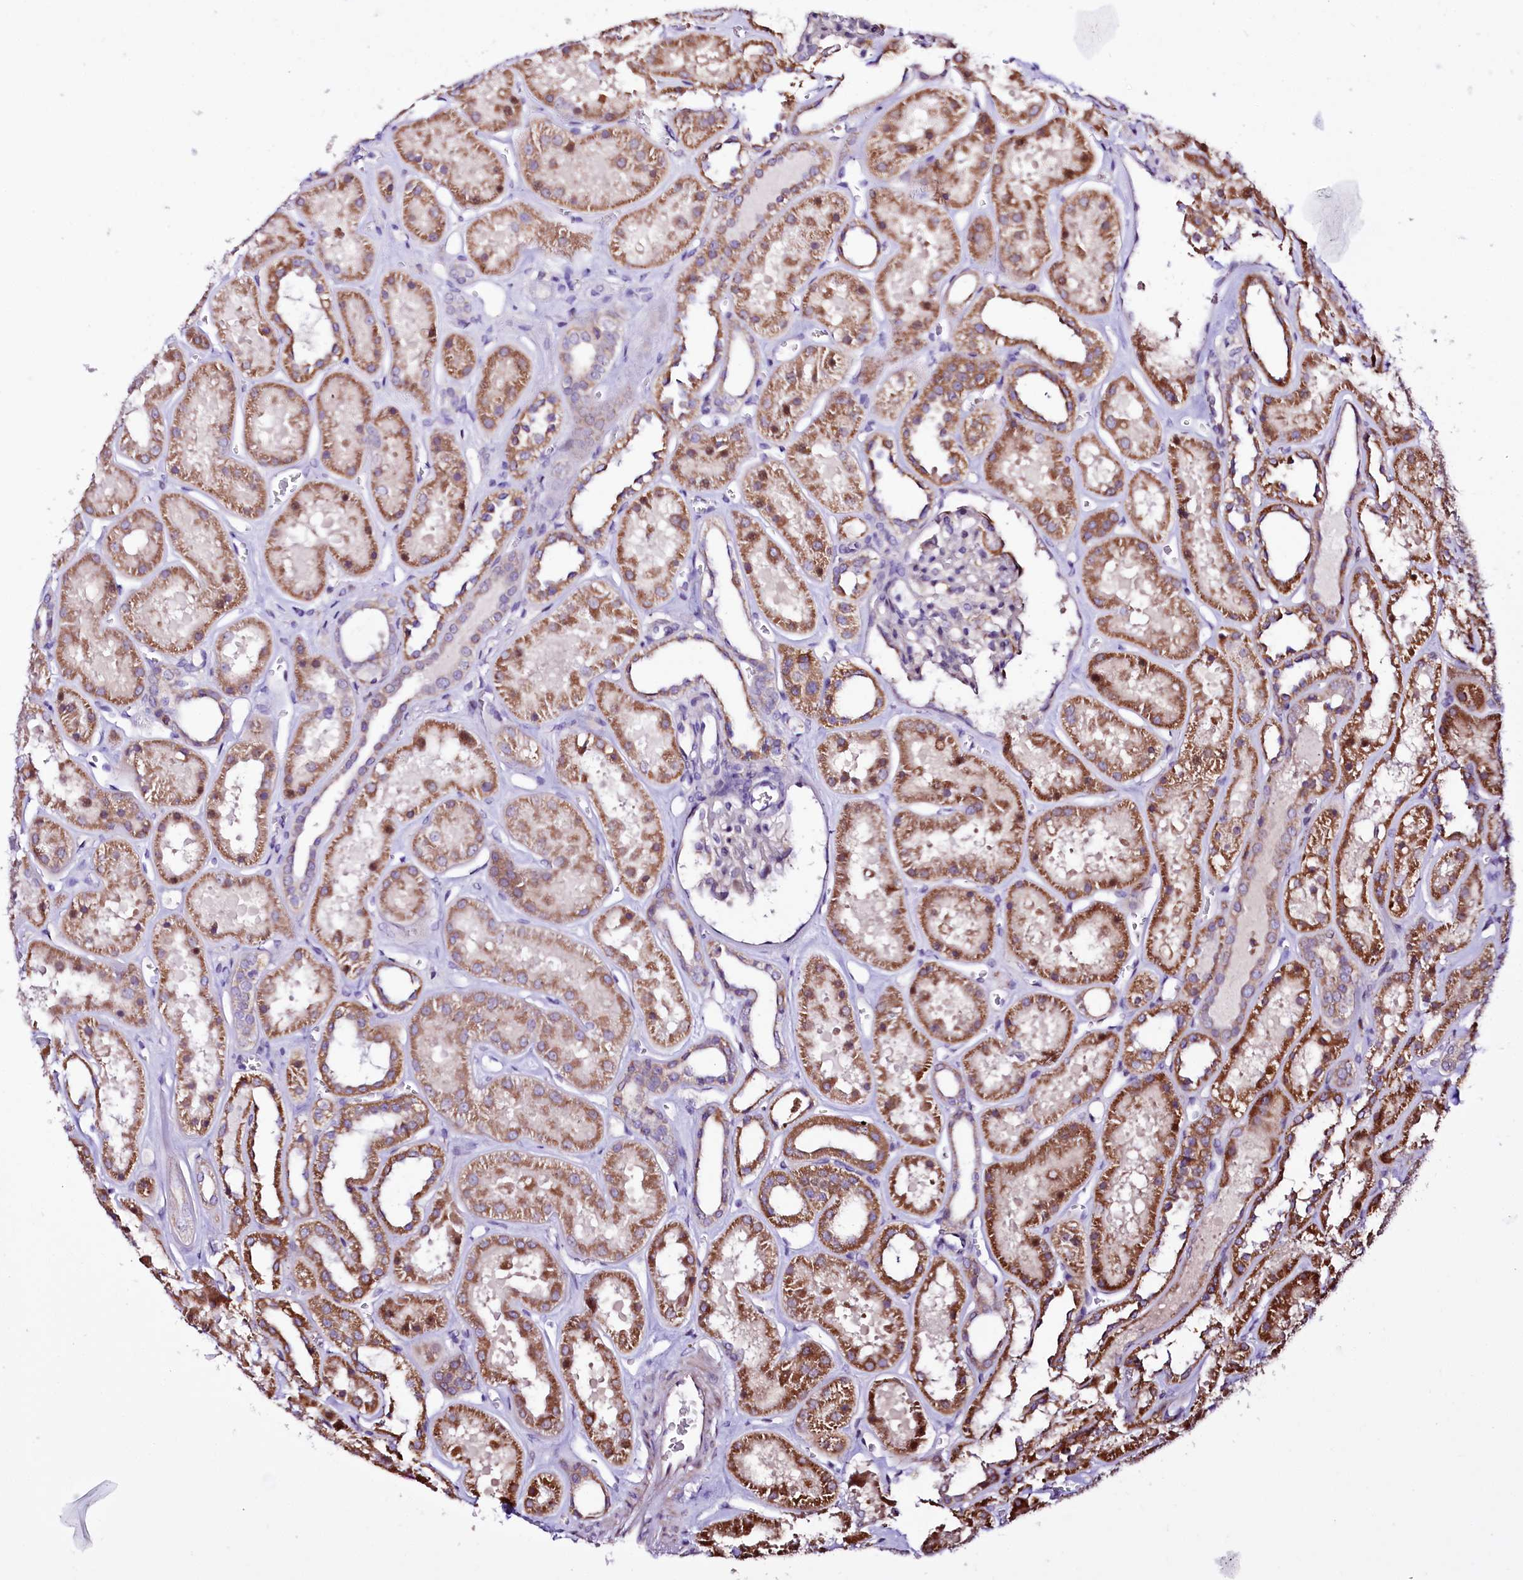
{"staining": {"intensity": "negative", "quantity": "none", "location": "none"}, "tissue": "kidney", "cell_type": "Cells in glomeruli", "image_type": "normal", "snomed": [{"axis": "morphology", "description": "Normal tissue, NOS"}, {"axis": "topography", "description": "Kidney"}], "caption": "High magnification brightfield microscopy of unremarkable kidney stained with DAB (brown) and counterstained with hematoxylin (blue): cells in glomeruli show no significant positivity. Brightfield microscopy of immunohistochemistry stained with DAB (brown) and hematoxylin (blue), captured at high magnification.", "gene": "ST7", "patient": {"sex": "female", "age": 41}}